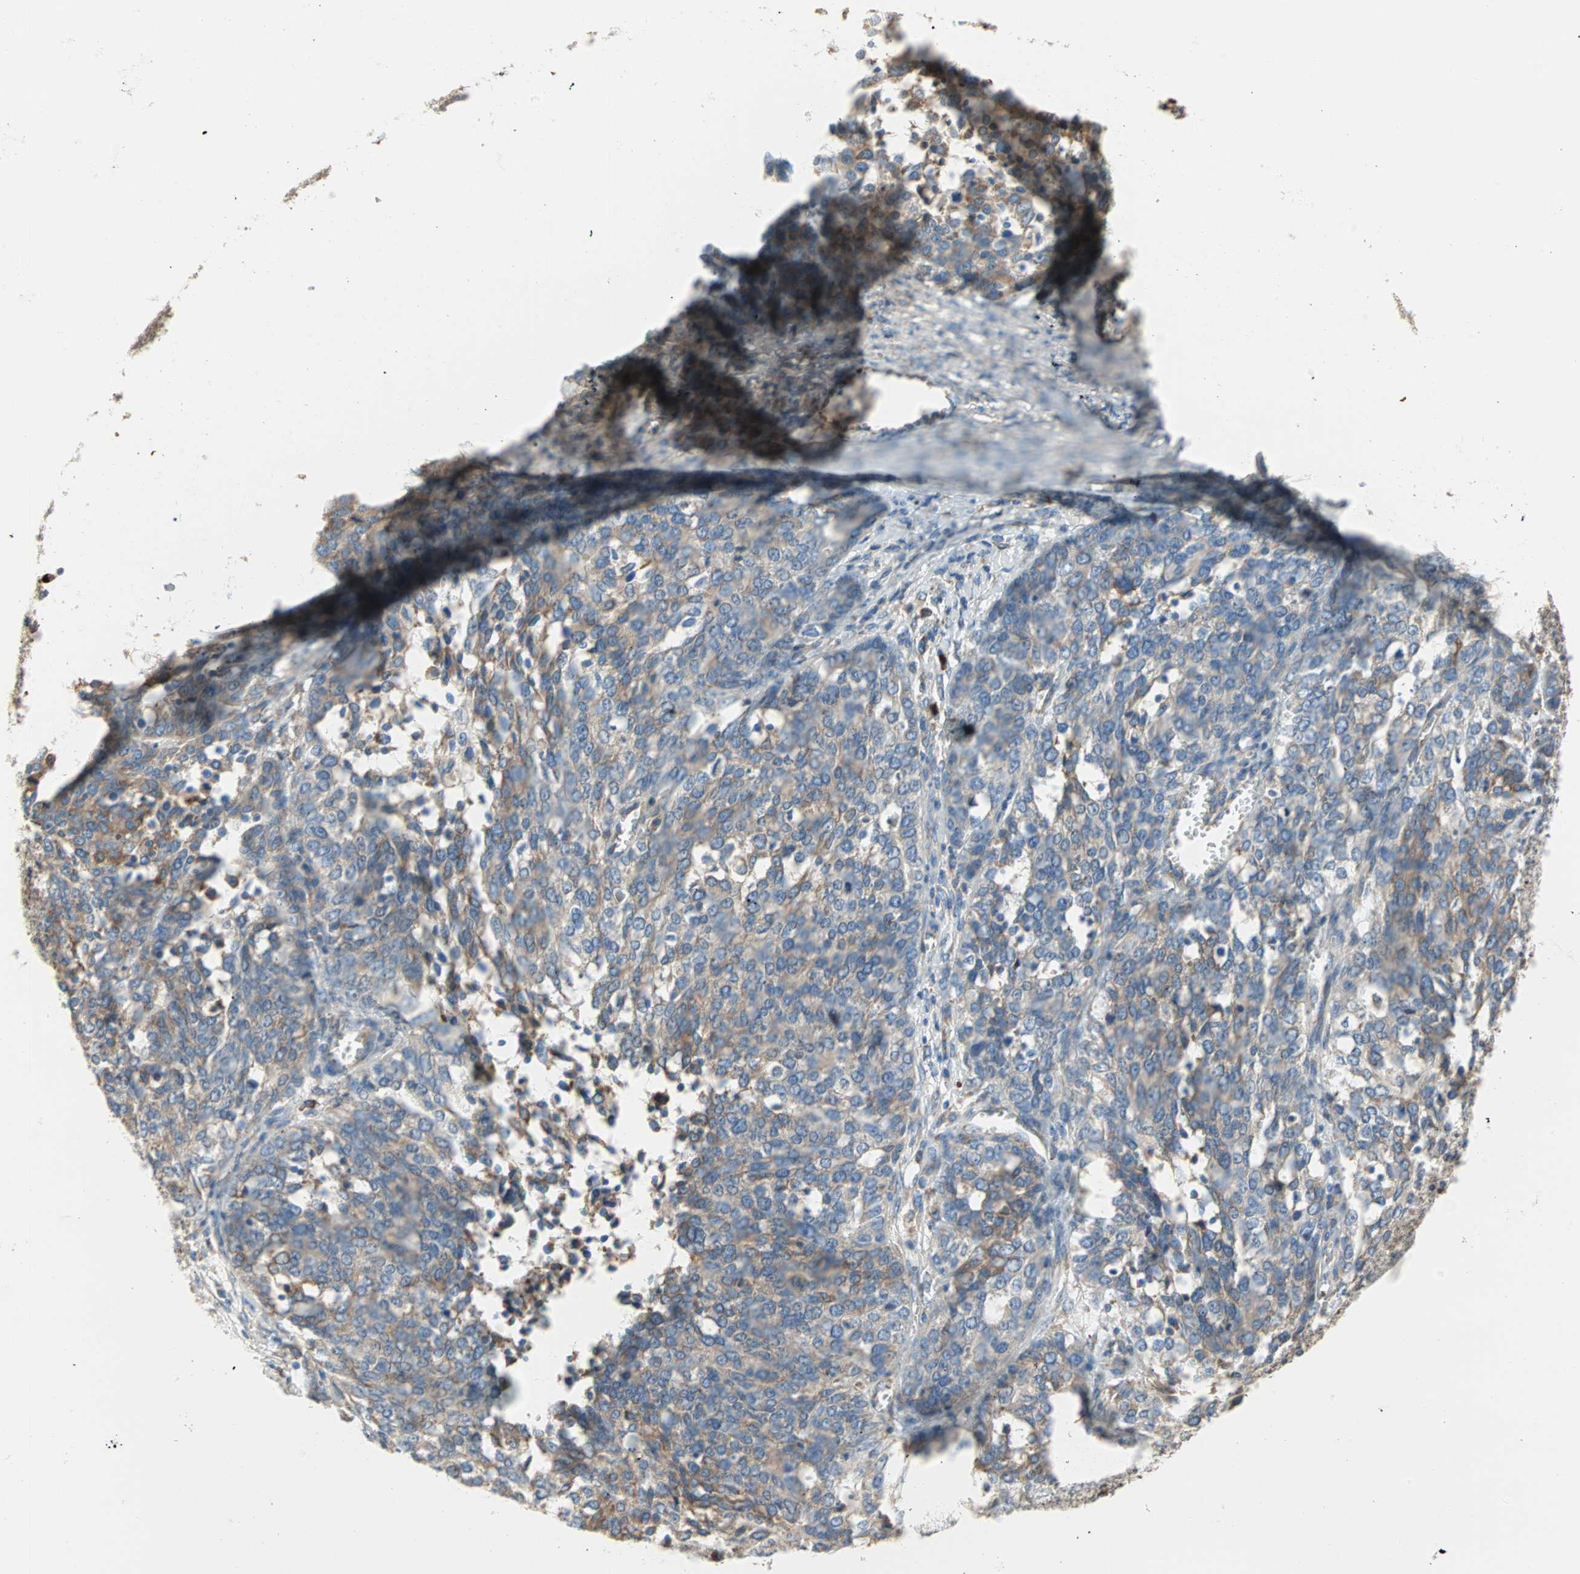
{"staining": {"intensity": "moderate", "quantity": ">75%", "location": "cytoplasmic/membranous"}, "tissue": "ovarian cancer", "cell_type": "Tumor cells", "image_type": "cancer", "snomed": [{"axis": "morphology", "description": "Cystadenocarcinoma, serous, NOS"}, {"axis": "topography", "description": "Ovary"}], "caption": "The micrograph reveals immunohistochemical staining of ovarian serous cystadenocarcinoma. There is moderate cytoplasmic/membranous expression is identified in approximately >75% of tumor cells. Using DAB (brown) and hematoxylin (blue) stains, captured at high magnification using brightfield microscopy.", "gene": "PLCXD1", "patient": {"sex": "female", "age": 44}}